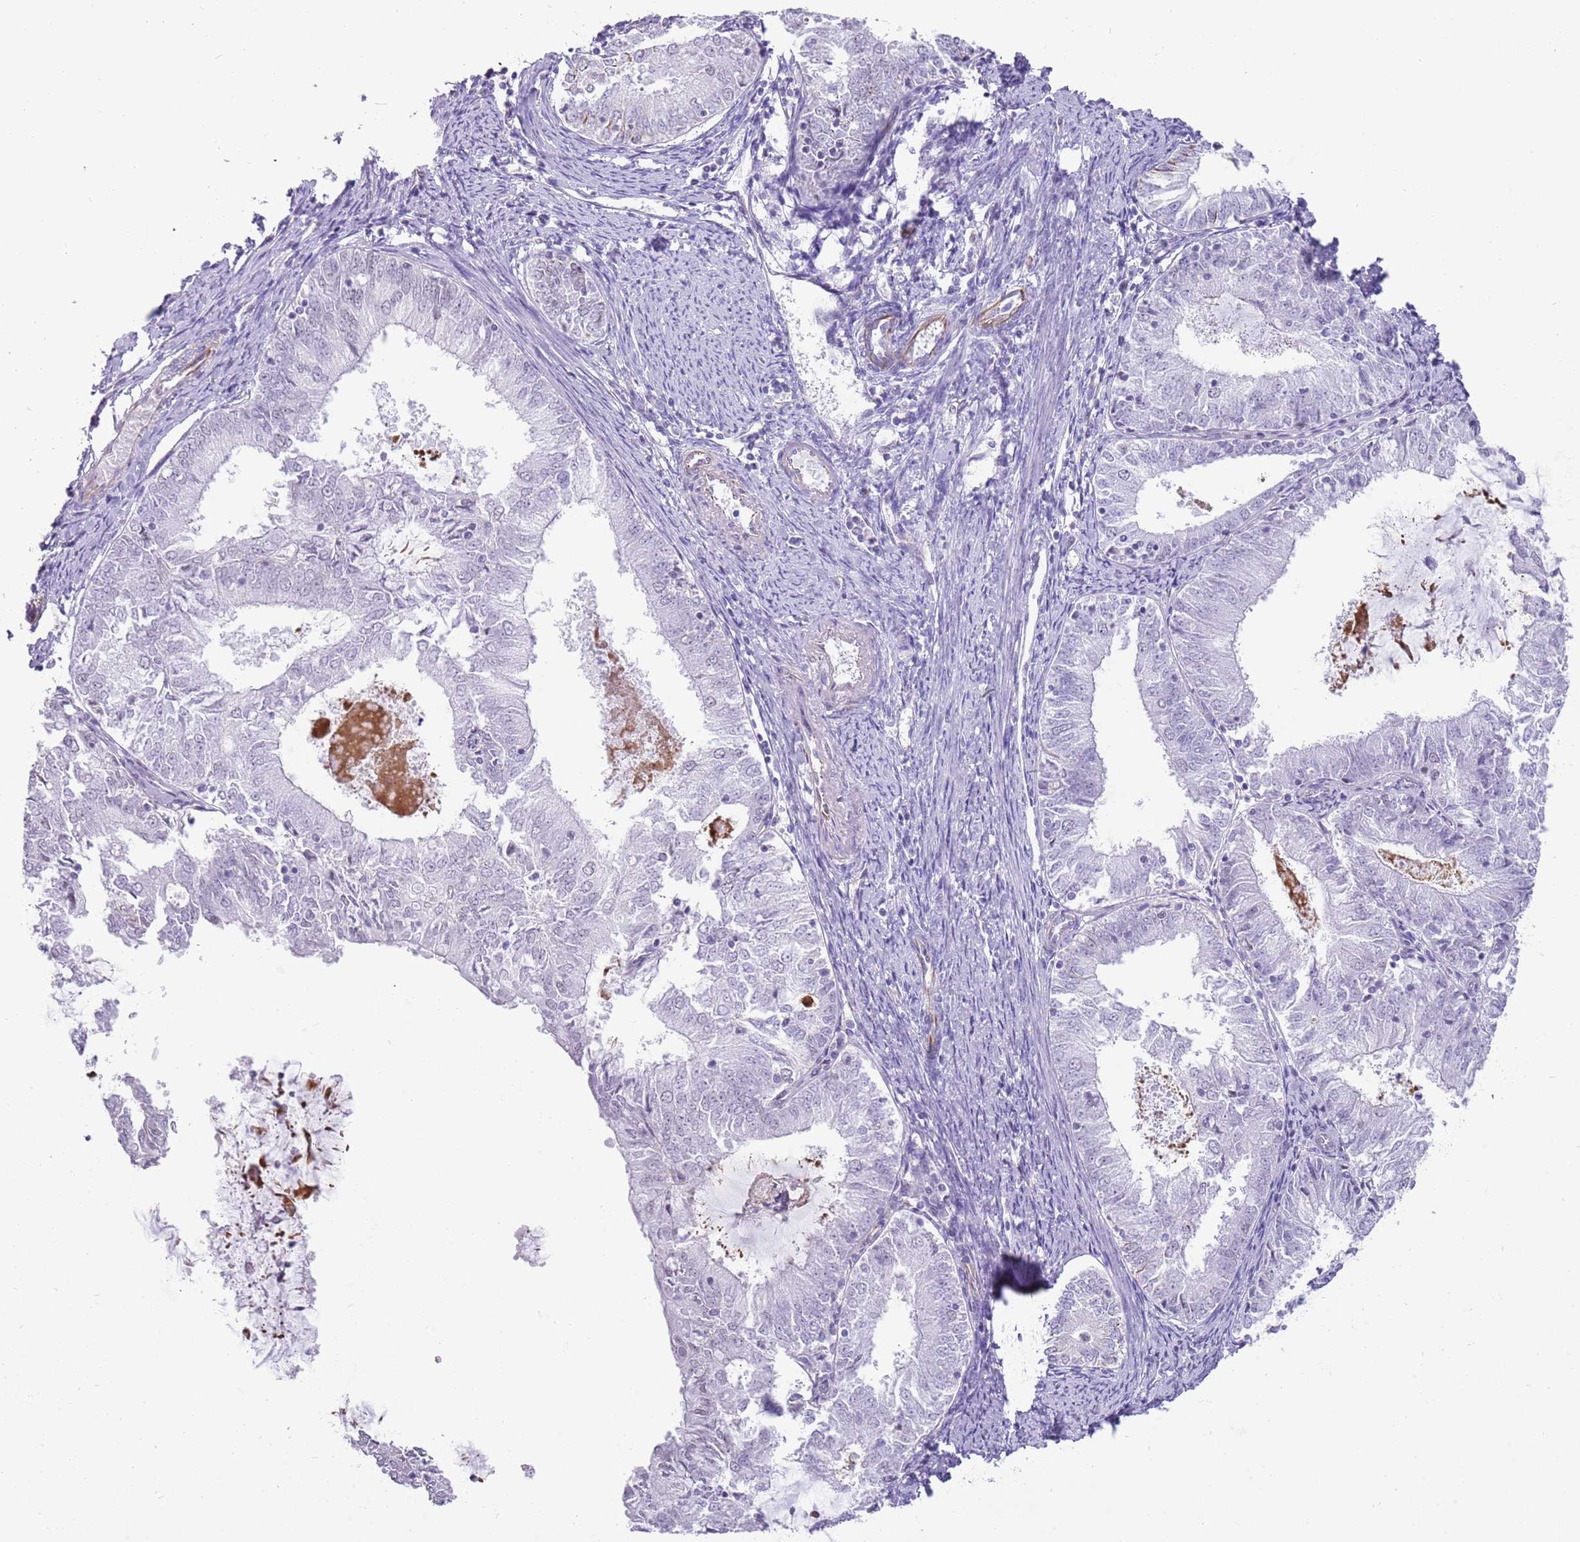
{"staining": {"intensity": "negative", "quantity": "none", "location": "none"}, "tissue": "endometrial cancer", "cell_type": "Tumor cells", "image_type": "cancer", "snomed": [{"axis": "morphology", "description": "Adenocarcinoma, NOS"}, {"axis": "topography", "description": "Endometrium"}], "caption": "Micrograph shows no protein positivity in tumor cells of endometrial cancer tissue.", "gene": "NBPF3", "patient": {"sex": "female", "age": 57}}